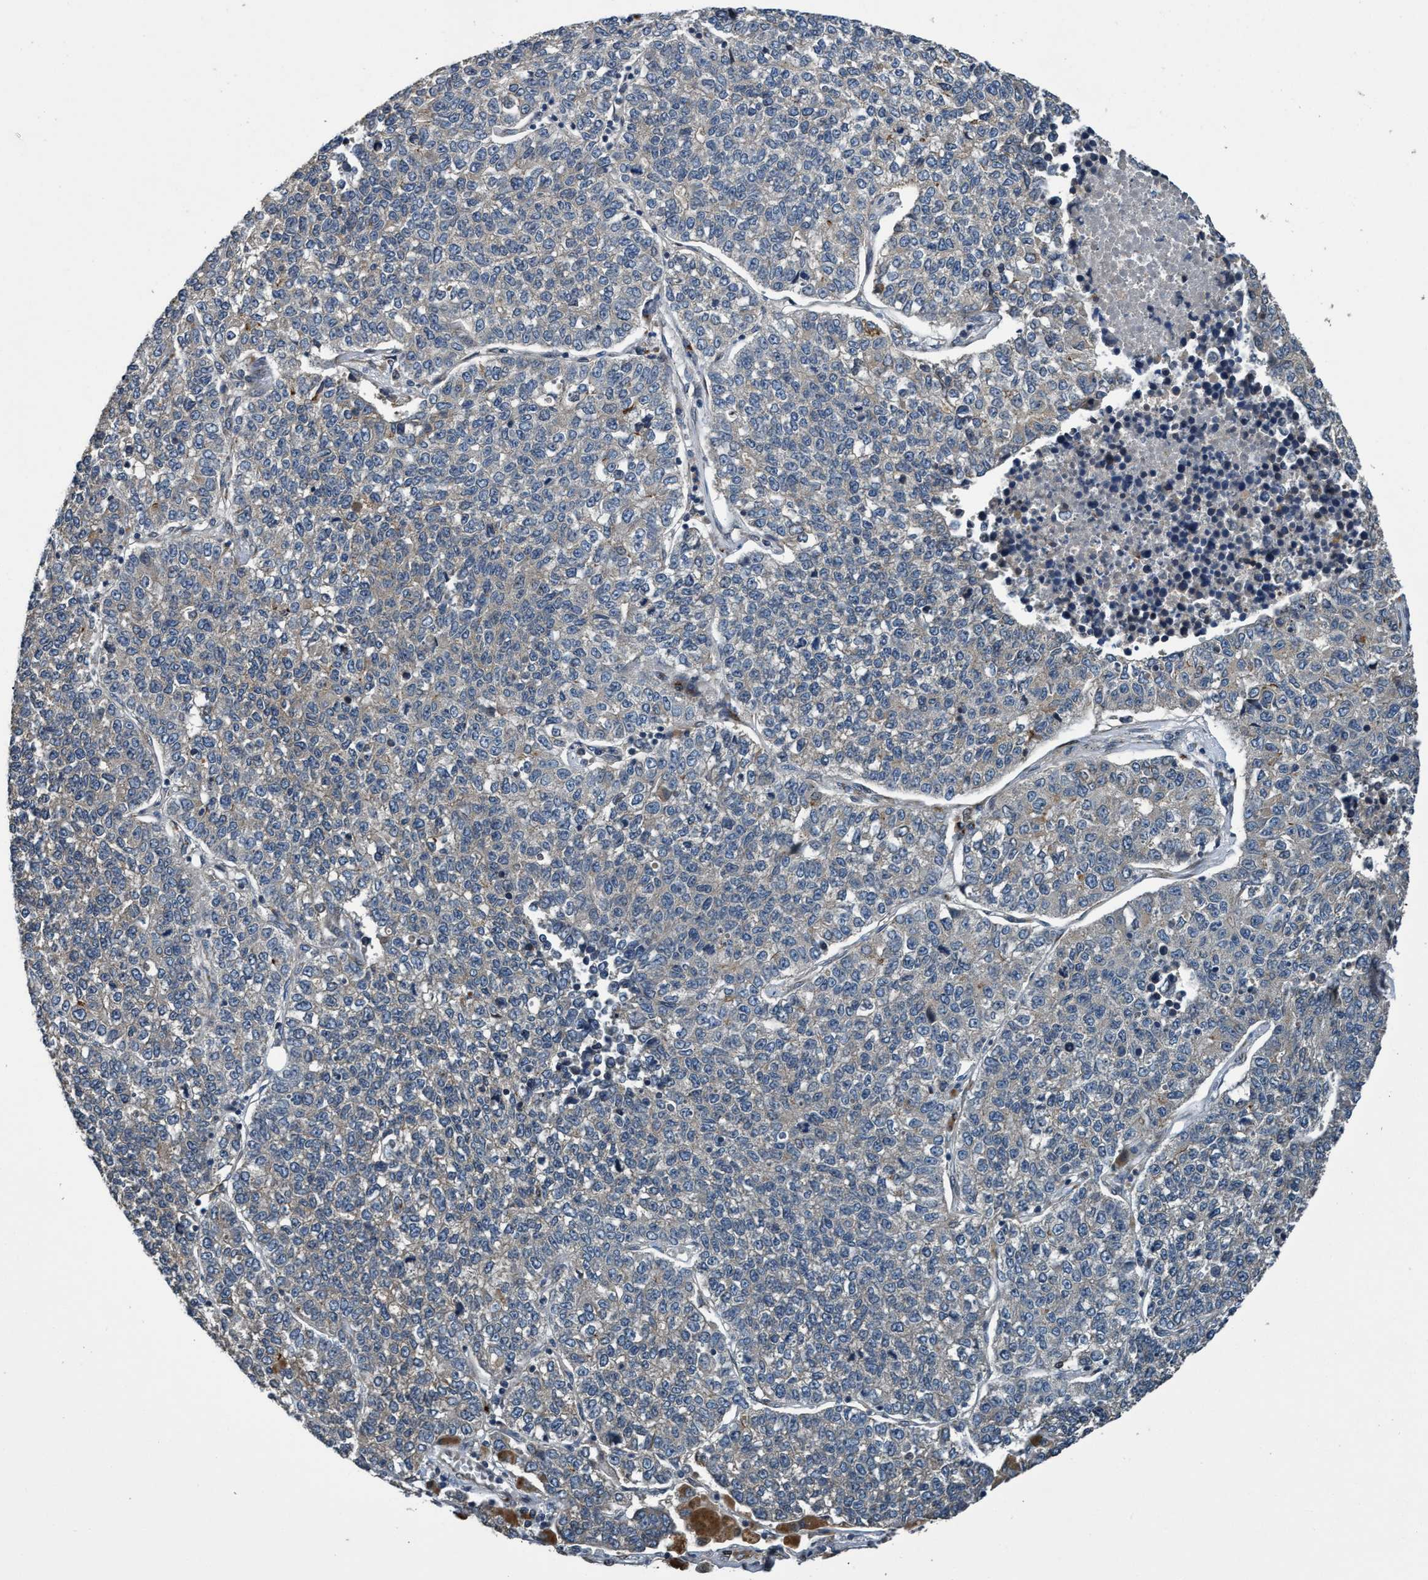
{"staining": {"intensity": "weak", "quantity": "<25%", "location": "cytoplasmic/membranous"}, "tissue": "lung cancer", "cell_type": "Tumor cells", "image_type": "cancer", "snomed": [{"axis": "morphology", "description": "Adenocarcinoma, NOS"}, {"axis": "topography", "description": "Lung"}], "caption": "Immunohistochemistry (IHC) of human lung adenocarcinoma shows no positivity in tumor cells.", "gene": "MACC1", "patient": {"sex": "male", "age": 49}}